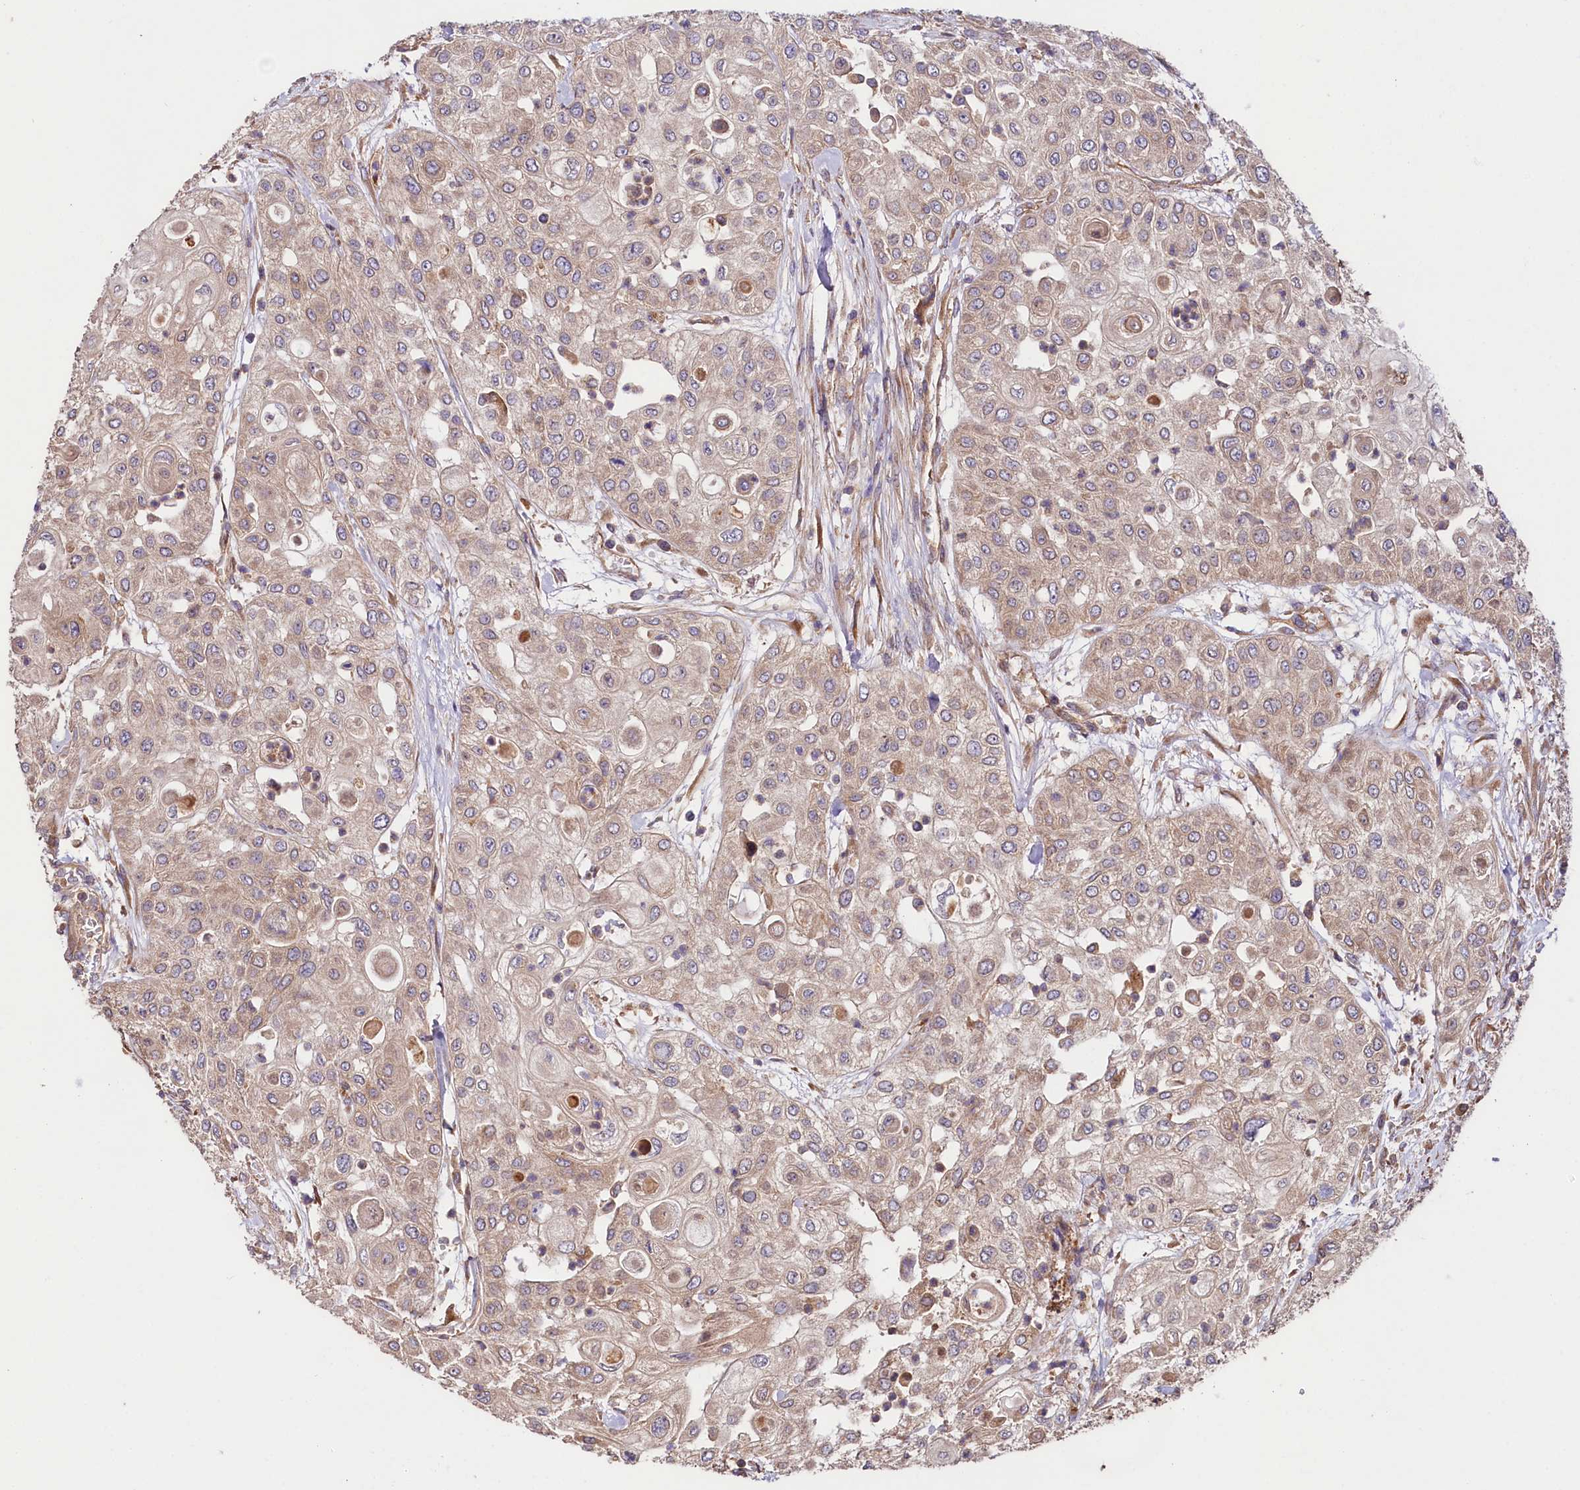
{"staining": {"intensity": "weak", "quantity": ">75%", "location": "cytoplasmic/membranous"}, "tissue": "urothelial cancer", "cell_type": "Tumor cells", "image_type": "cancer", "snomed": [{"axis": "morphology", "description": "Urothelial carcinoma, High grade"}, {"axis": "topography", "description": "Urinary bladder"}], "caption": "An IHC micrograph of neoplastic tissue is shown. Protein staining in brown shows weak cytoplasmic/membranous positivity in high-grade urothelial carcinoma within tumor cells.", "gene": "CEP295", "patient": {"sex": "female", "age": 79}}